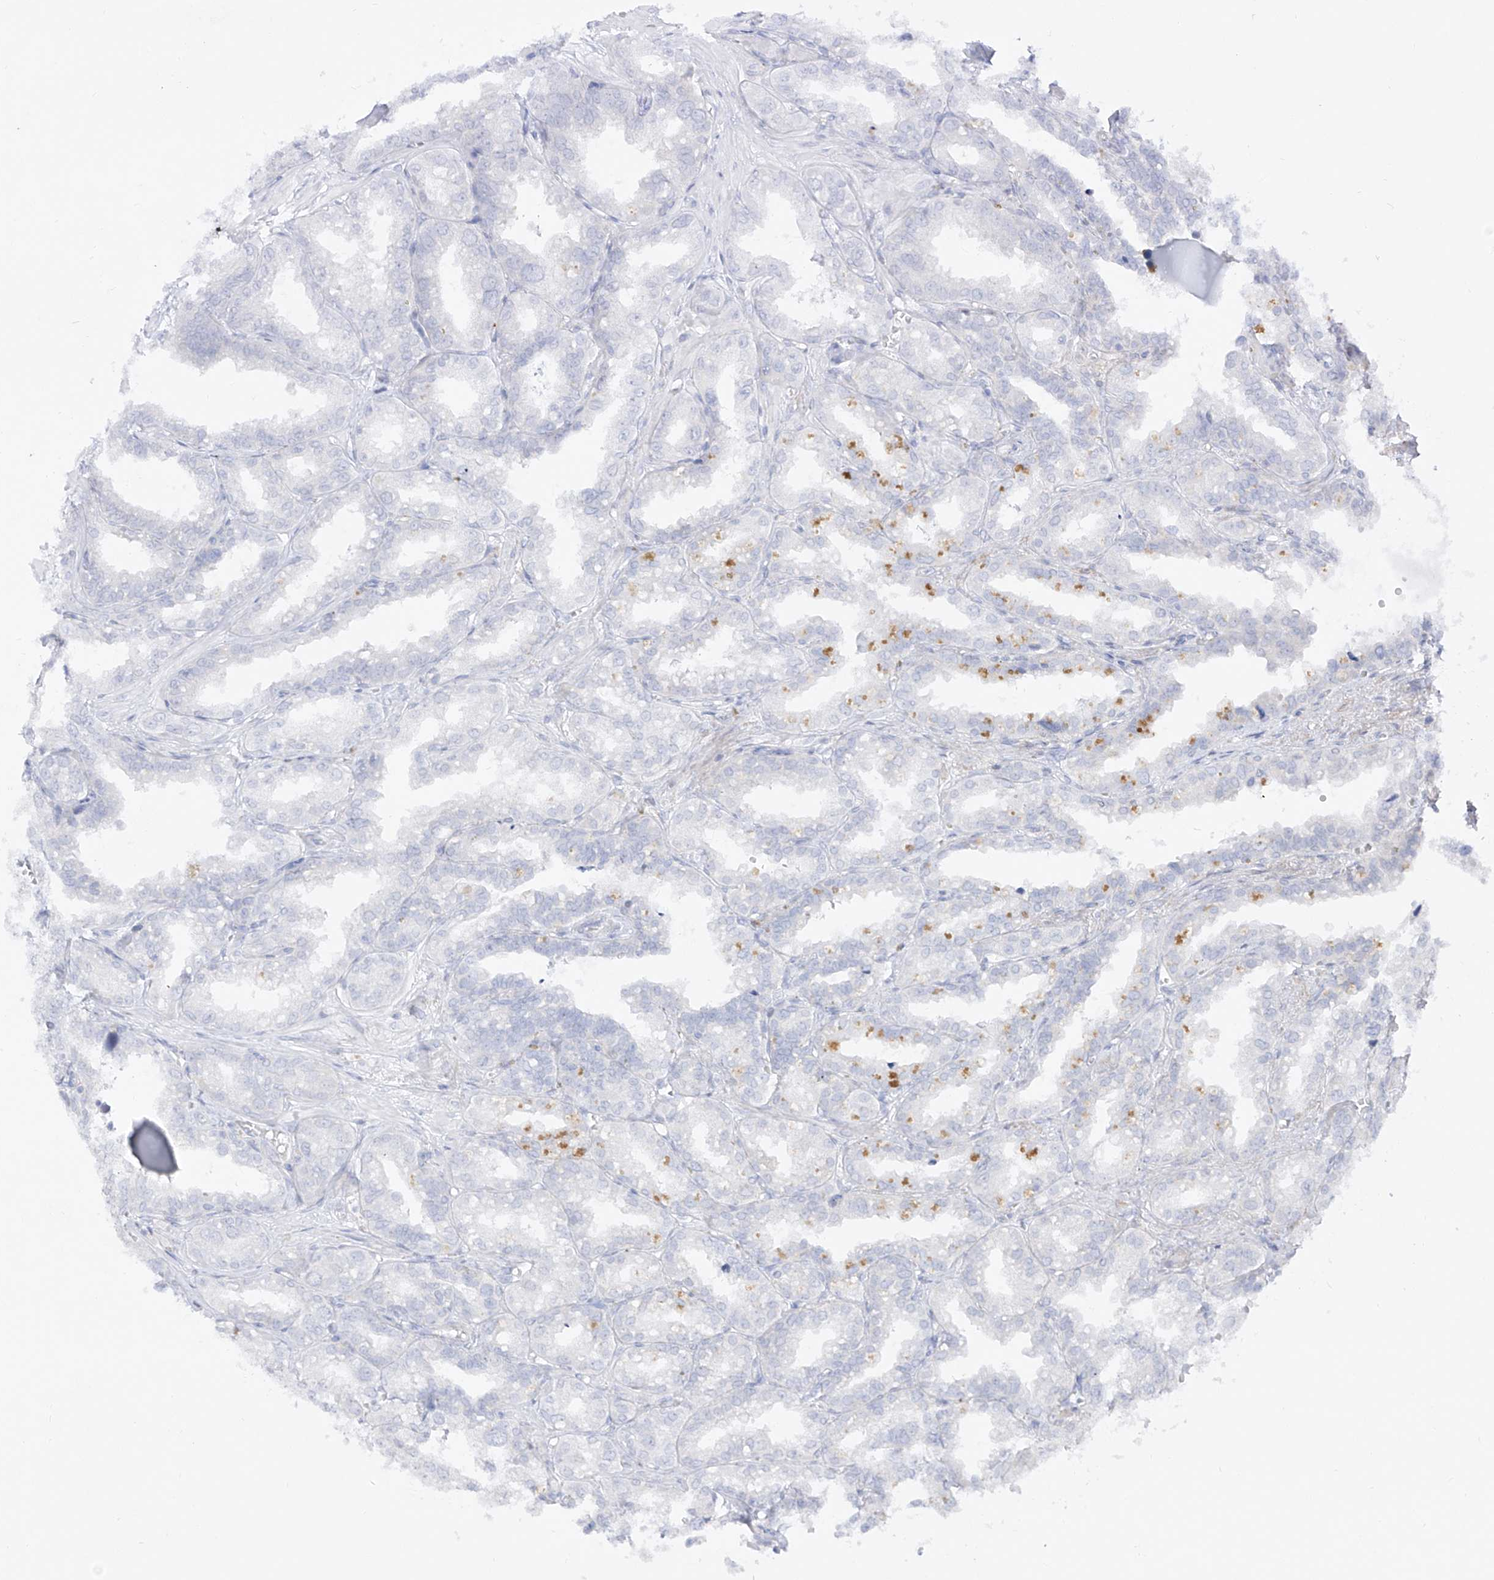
{"staining": {"intensity": "negative", "quantity": "none", "location": "none"}, "tissue": "seminal vesicle", "cell_type": "Glandular cells", "image_type": "normal", "snomed": [{"axis": "morphology", "description": "Normal tissue, NOS"}, {"axis": "topography", "description": "Prostate"}, {"axis": "topography", "description": "Seminal veicle"}], "caption": "Seminal vesicle stained for a protein using immunohistochemistry demonstrates no positivity glandular cells.", "gene": "DMKN", "patient": {"sex": "male", "age": 51}}